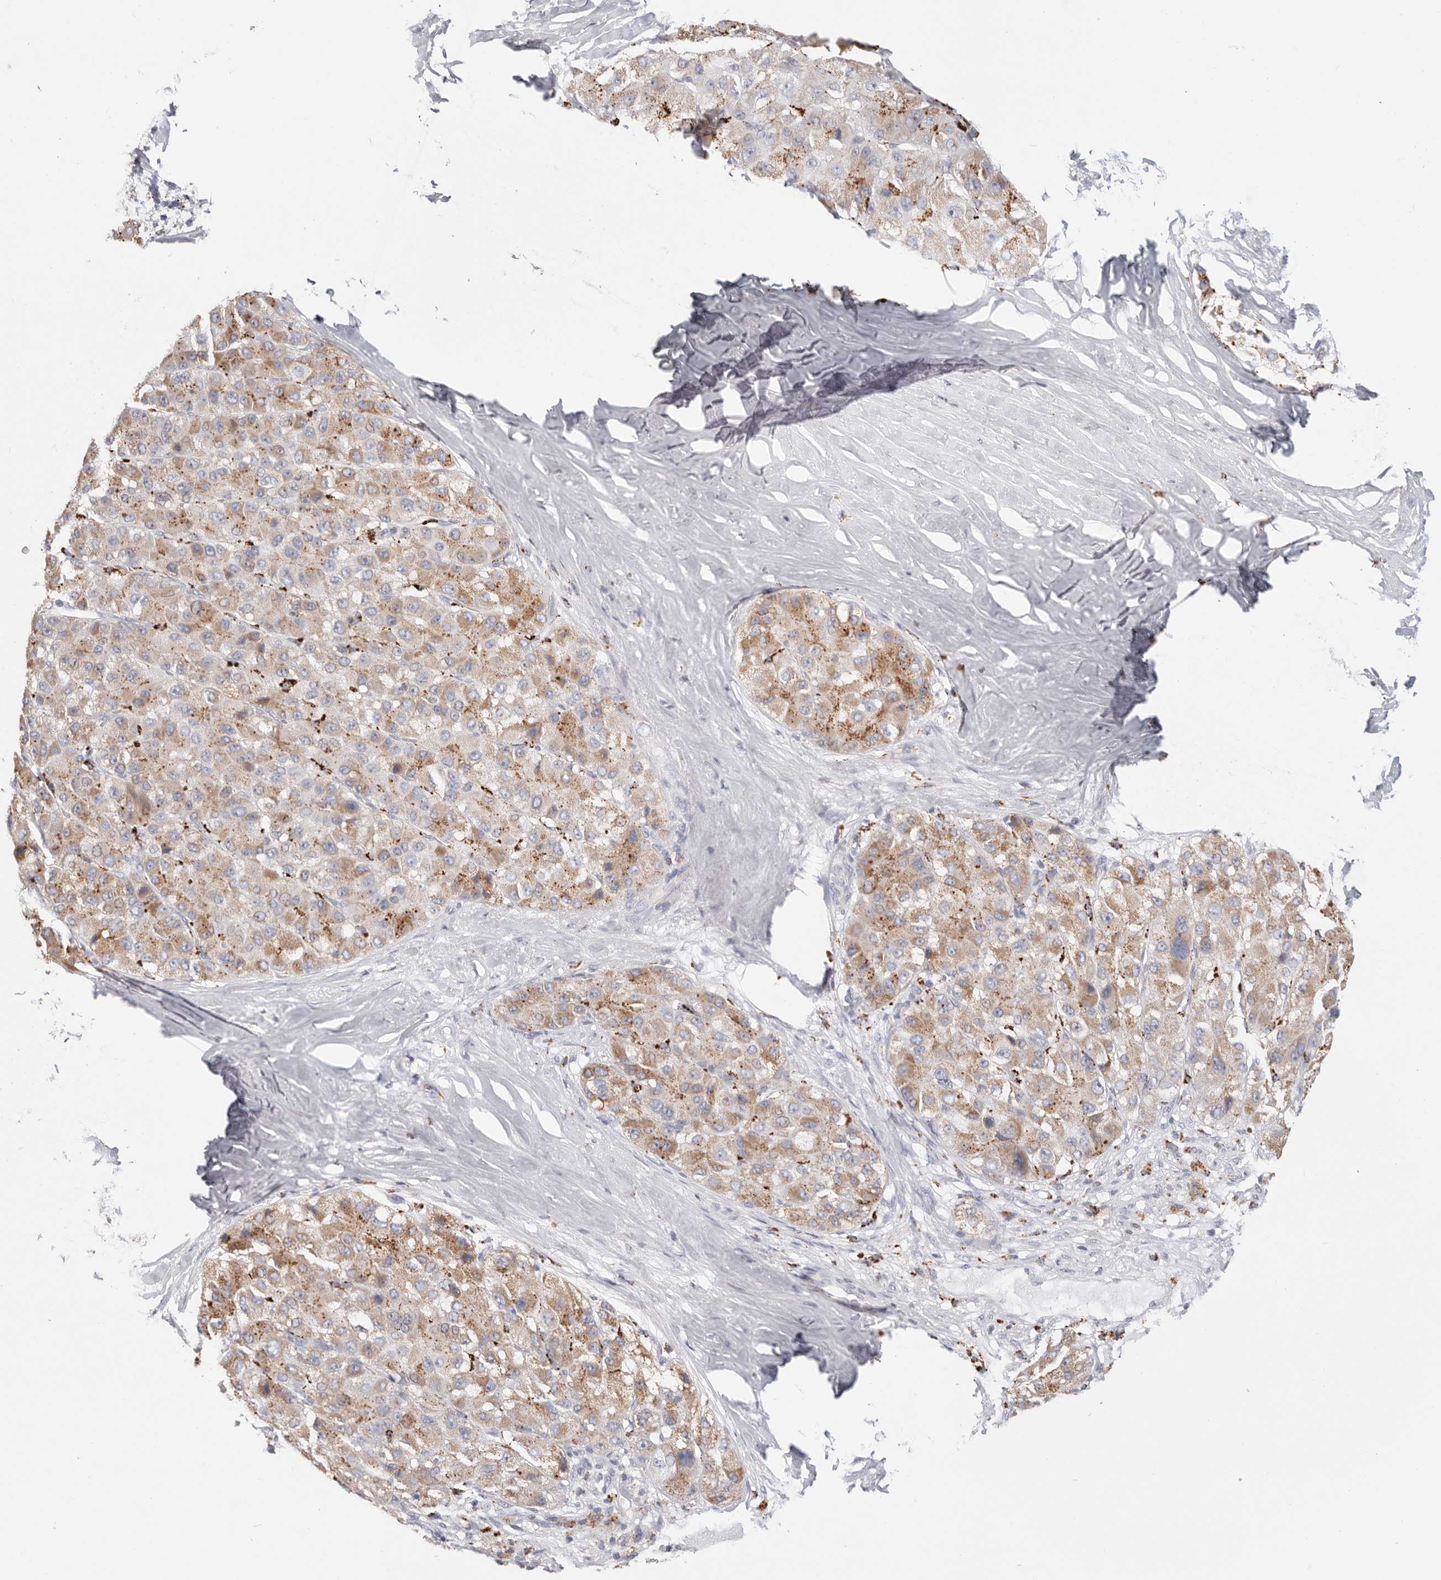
{"staining": {"intensity": "moderate", "quantity": "25%-75%", "location": "cytoplasmic/membranous"}, "tissue": "liver cancer", "cell_type": "Tumor cells", "image_type": "cancer", "snomed": [{"axis": "morphology", "description": "Carcinoma, Hepatocellular, NOS"}, {"axis": "topography", "description": "Liver"}], "caption": "High-magnification brightfield microscopy of liver cancer stained with DAB (brown) and counterstained with hematoxylin (blue). tumor cells exhibit moderate cytoplasmic/membranous positivity is appreciated in about25%-75% of cells. (IHC, brightfield microscopy, high magnification).", "gene": "STKLD1", "patient": {"sex": "male", "age": 80}}